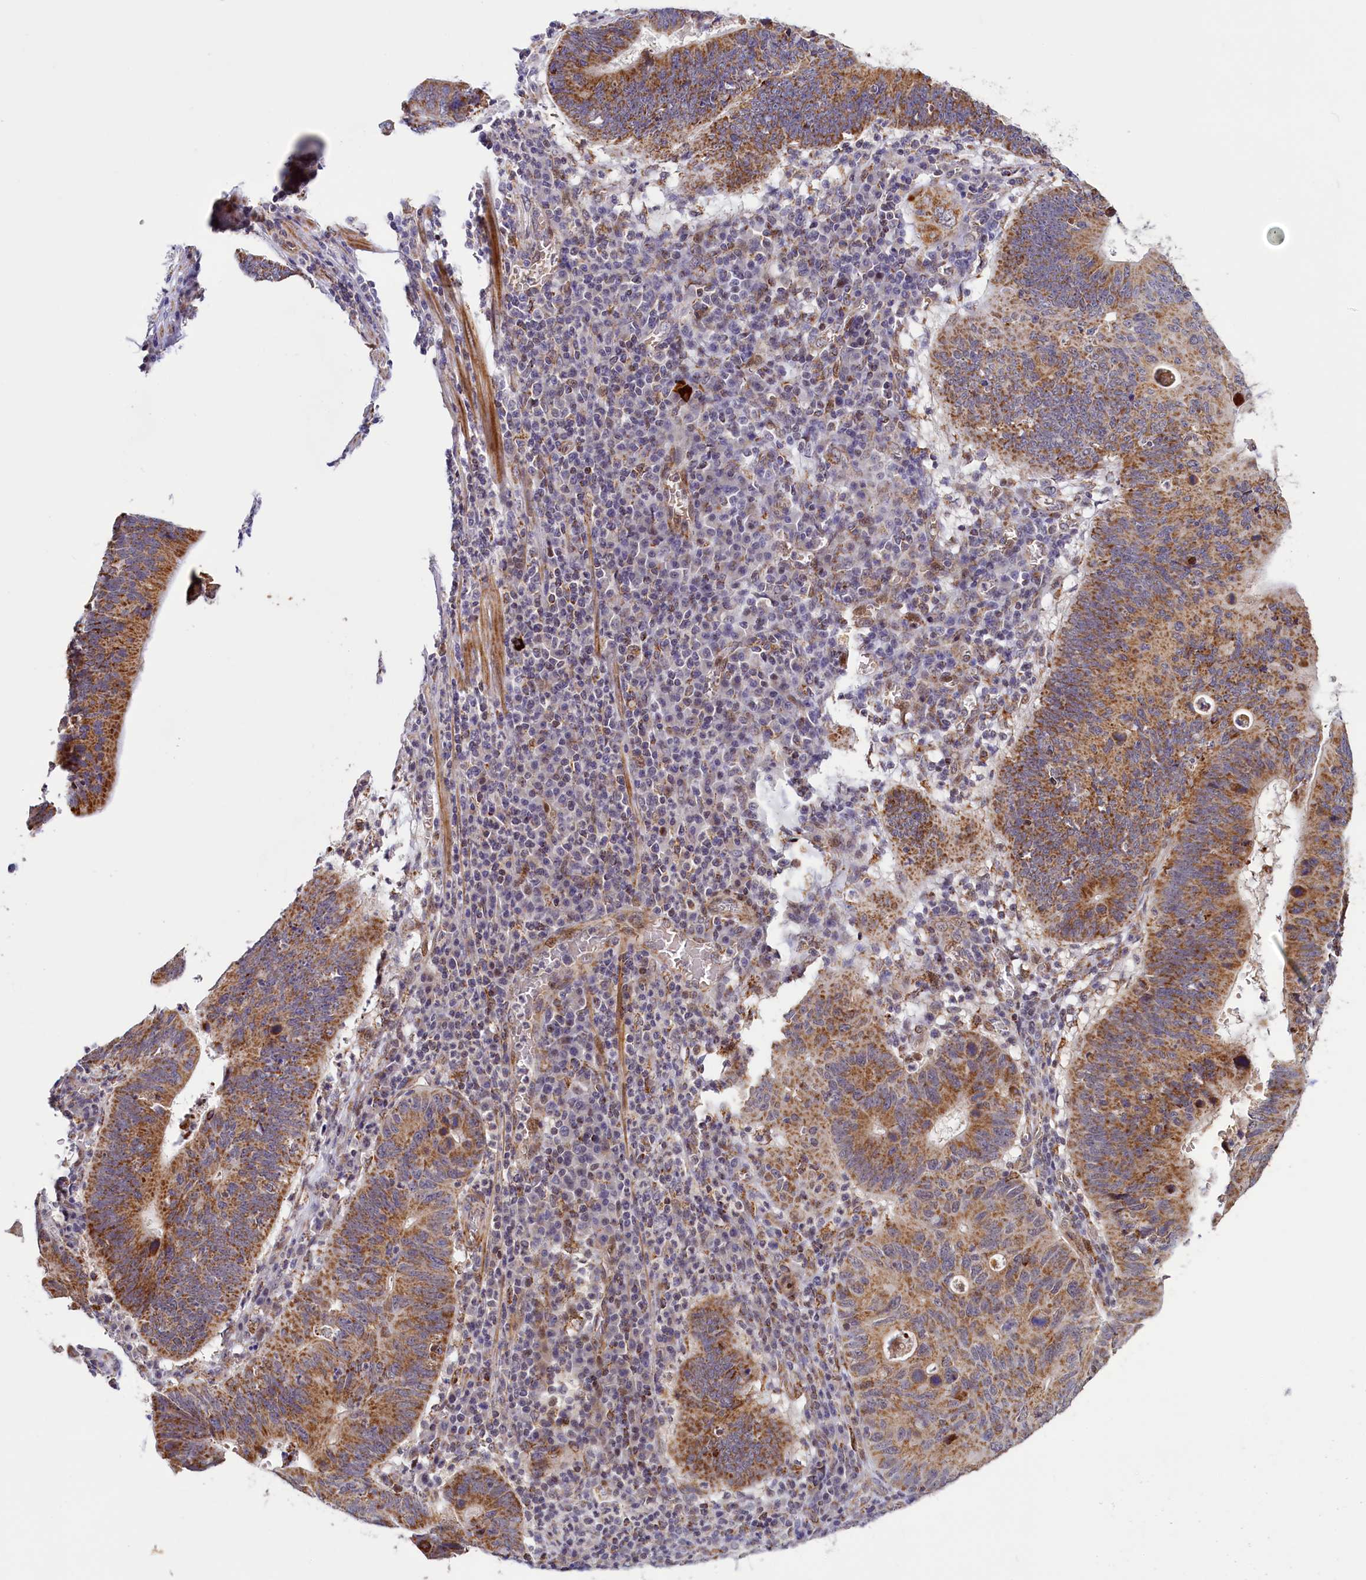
{"staining": {"intensity": "strong", "quantity": ">75%", "location": "cytoplasmic/membranous"}, "tissue": "stomach cancer", "cell_type": "Tumor cells", "image_type": "cancer", "snomed": [{"axis": "morphology", "description": "Adenocarcinoma, NOS"}, {"axis": "topography", "description": "Stomach"}], "caption": "Tumor cells exhibit high levels of strong cytoplasmic/membranous expression in approximately >75% of cells in stomach adenocarcinoma. The protein of interest is stained brown, and the nuclei are stained in blue (DAB (3,3'-diaminobenzidine) IHC with brightfield microscopy, high magnification).", "gene": "DYNC2H1", "patient": {"sex": "male", "age": 59}}